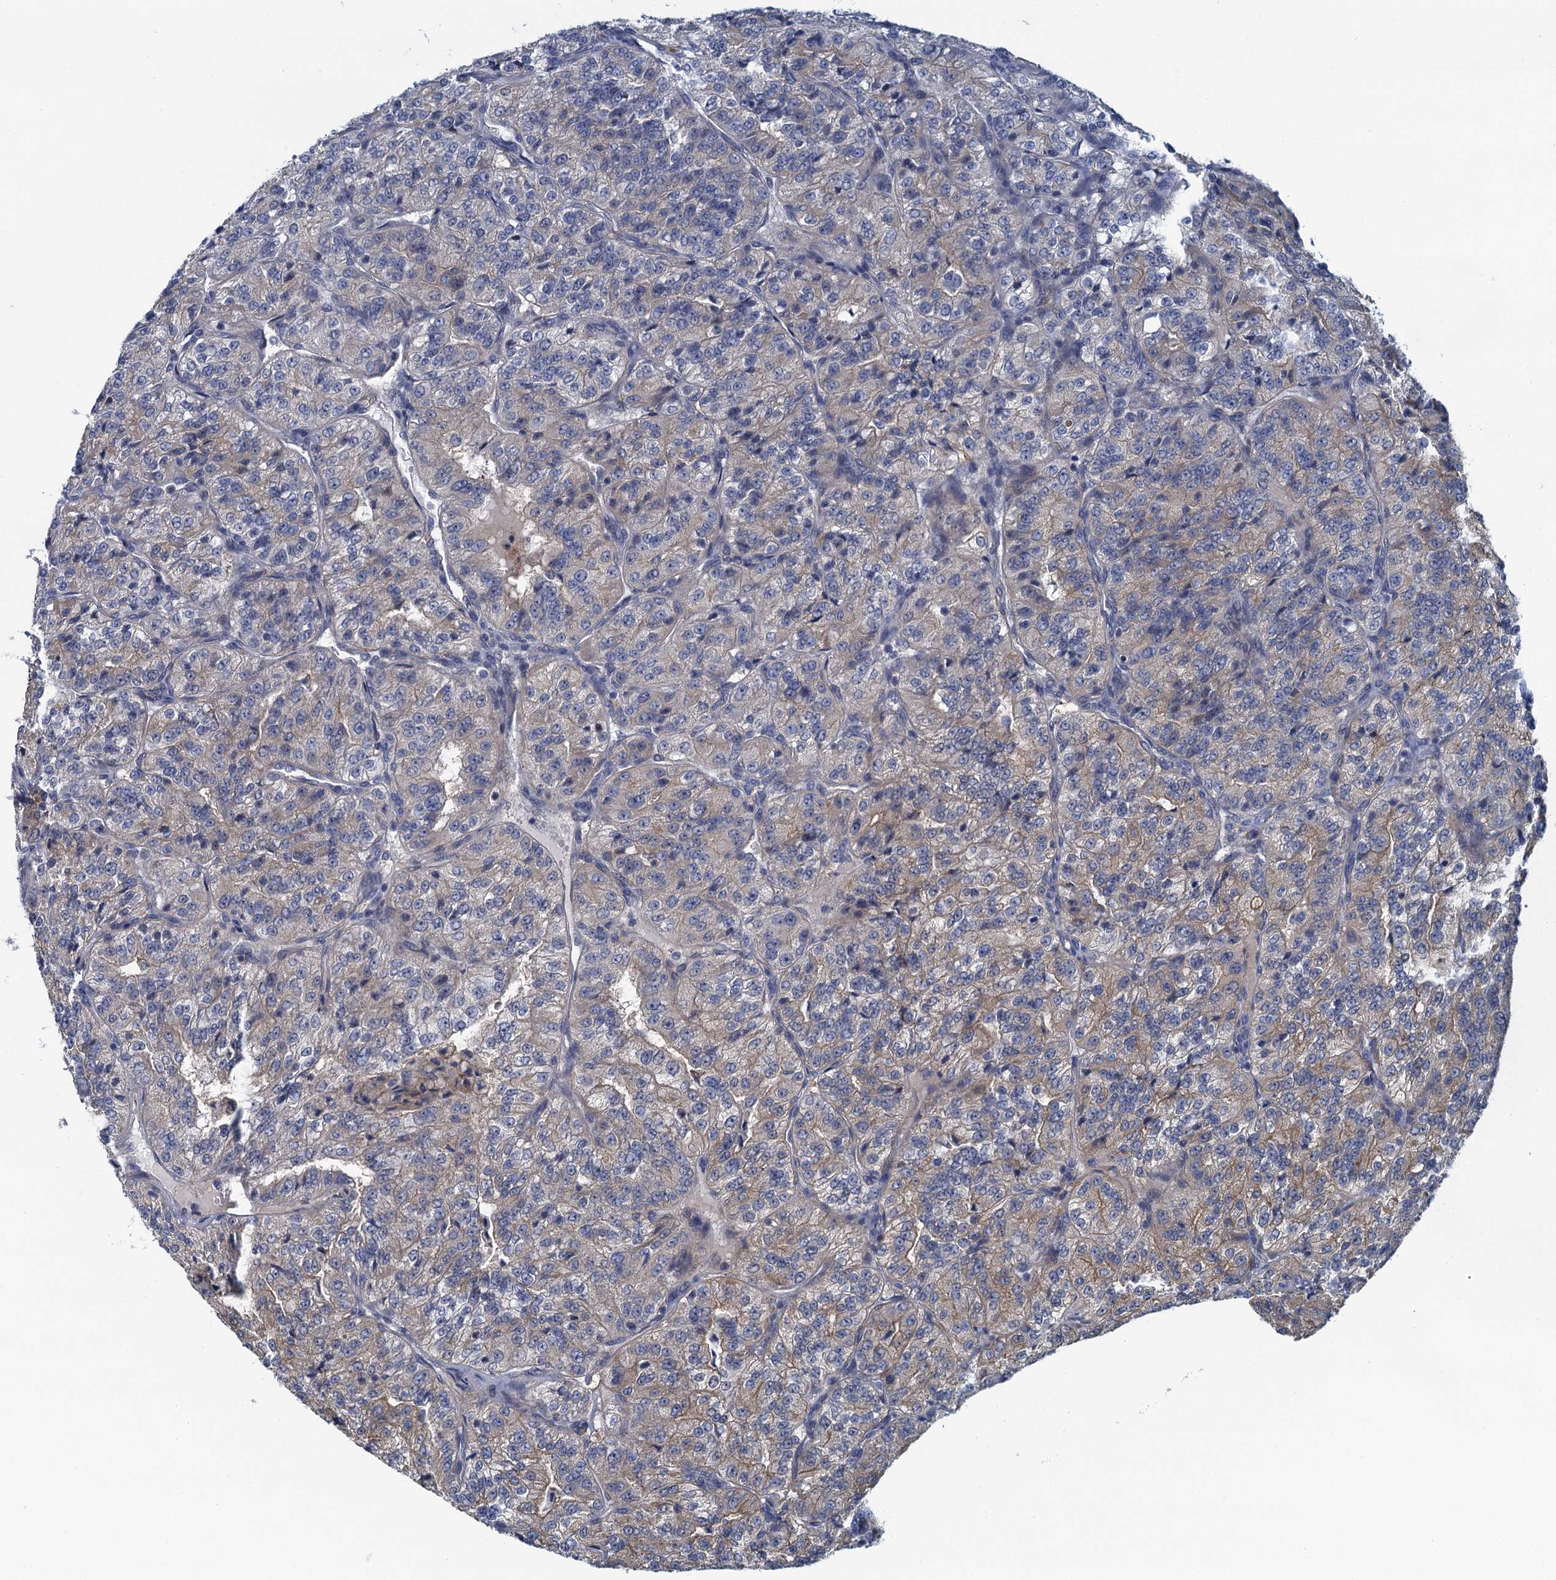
{"staining": {"intensity": "weak", "quantity": "25%-75%", "location": "cytoplasmic/membranous"}, "tissue": "renal cancer", "cell_type": "Tumor cells", "image_type": "cancer", "snomed": [{"axis": "morphology", "description": "Adenocarcinoma, NOS"}, {"axis": "topography", "description": "Kidney"}], "caption": "This histopathology image reveals immunohistochemistry staining of renal adenocarcinoma, with low weak cytoplasmic/membranous positivity in about 25%-75% of tumor cells.", "gene": "NCKAP1L", "patient": {"sex": "female", "age": 63}}